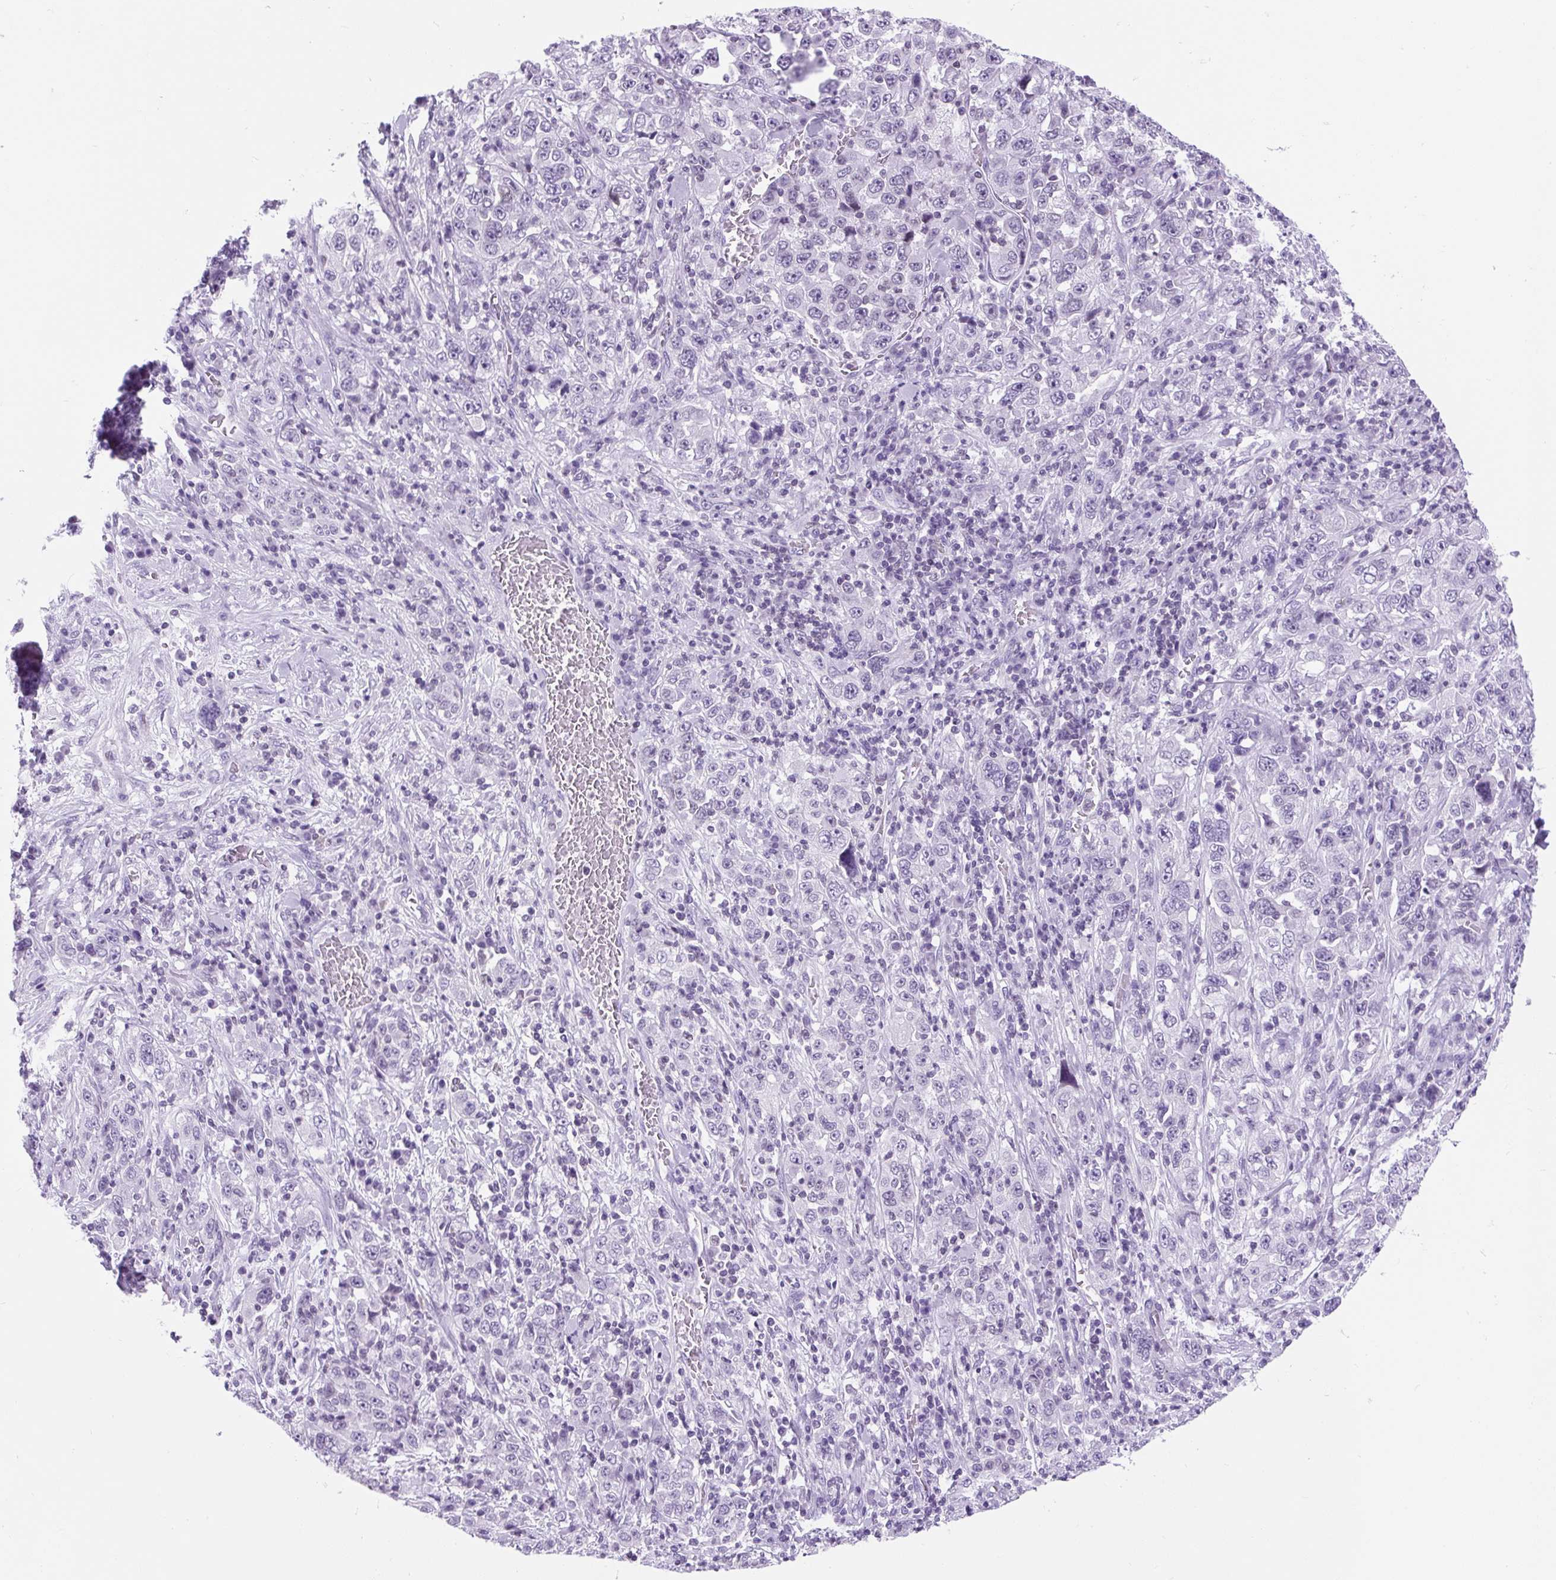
{"staining": {"intensity": "negative", "quantity": "none", "location": "none"}, "tissue": "stomach cancer", "cell_type": "Tumor cells", "image_type": "cancer", "snomed": [{"axis": "morphology", "description": "Normal tissue, NOS"}, {"axis": "morphology", "description": "Adenocarcinoma, NOS"}, {"axis": "topography", "description": "Stomach, upper"}, {"axis": "topography", "description": "Stomach"}], "caption": "A photomicrograph of stomach cancer (adenocarcinoma) stained for a protein exhibits no brown staining in tumor cells.", "gene": "VPREB1", "patient": {"sex": "male", "age": 59}}